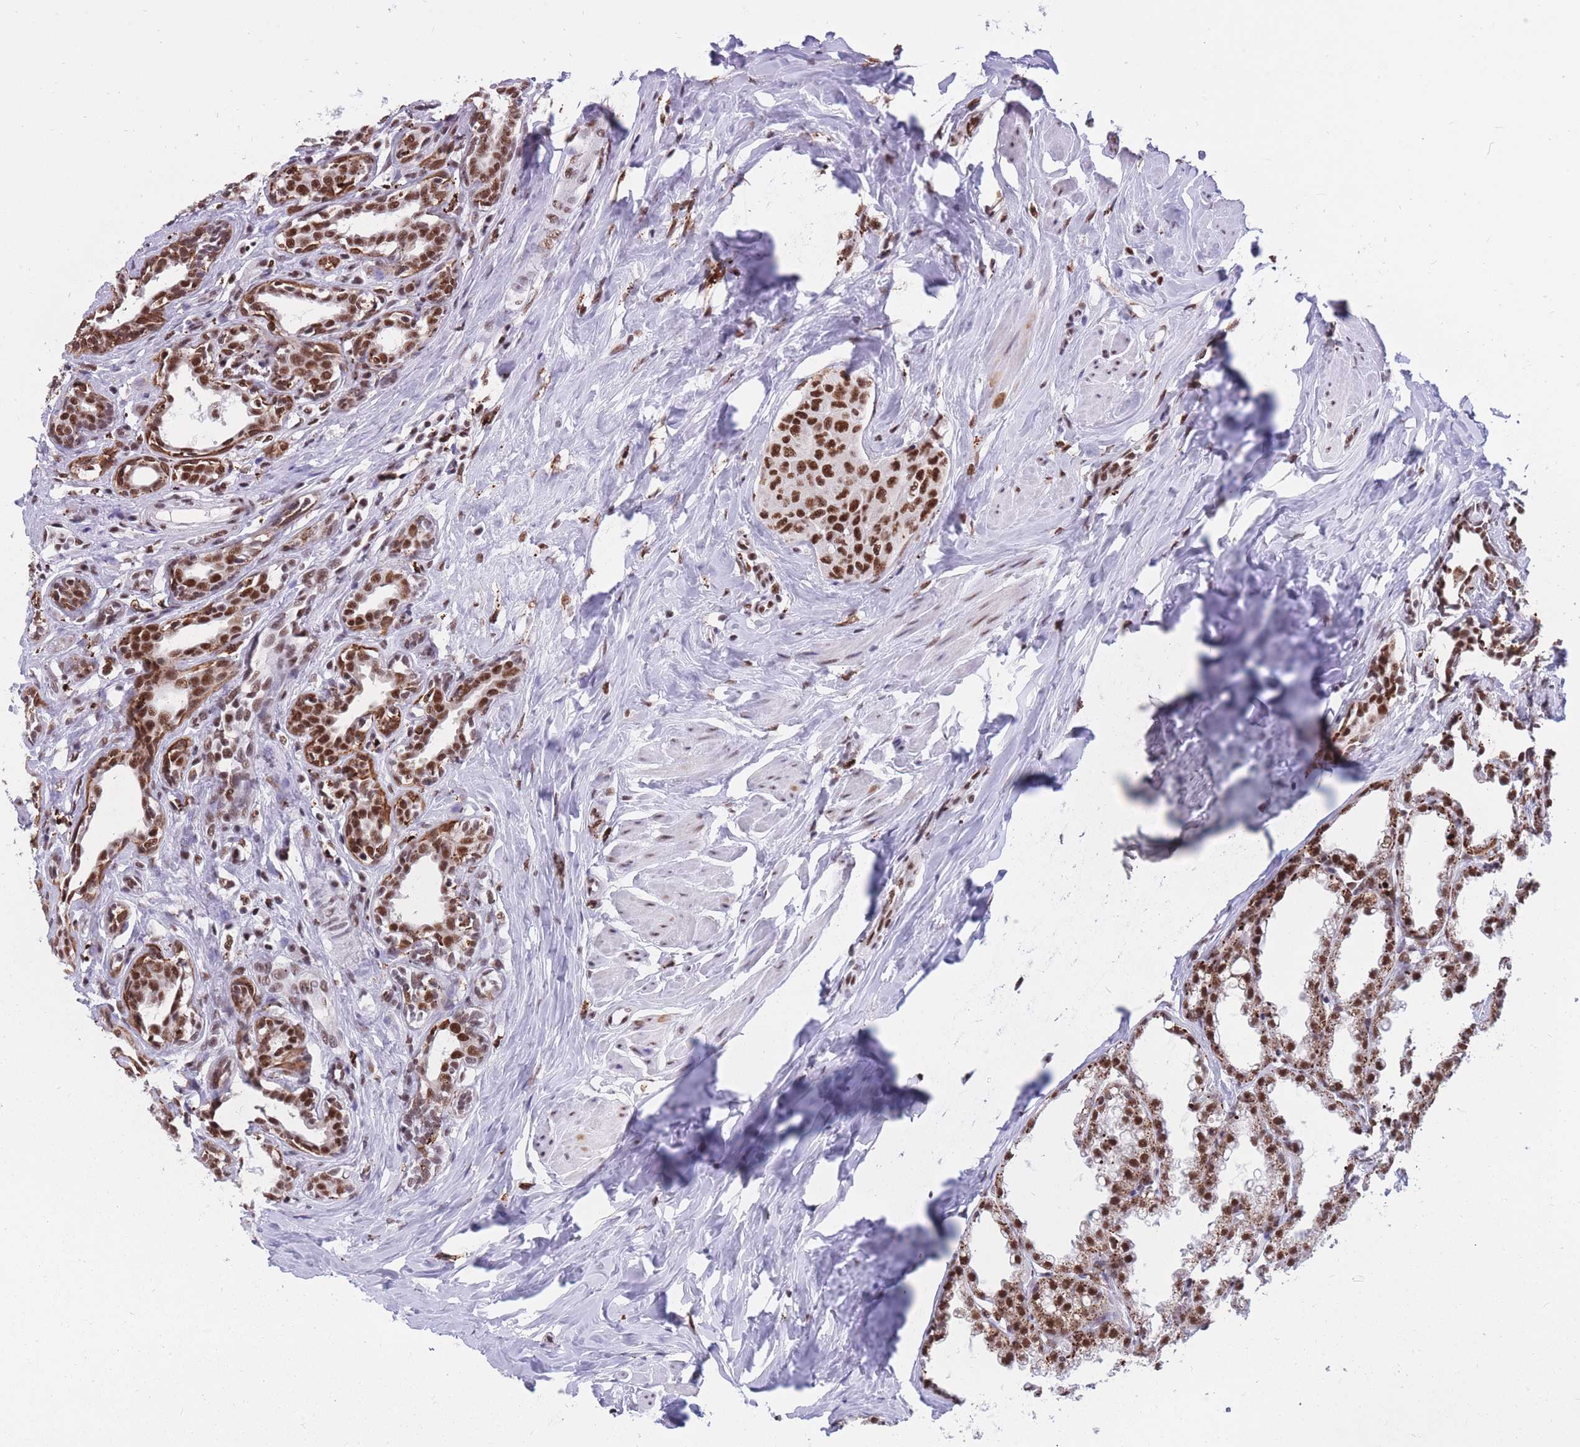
{"staining": {"intensity": "strong", "quantity": ">75%", "location": "nuclear"}, "tissue": "breast cancer", "cell_type": "Tumor cells", "image_type": "cancer", "snomed": [{"axis": "morphology", "description": "Duct carcinoma"}, {"axis": "topography", "description": "Breast"}], "caption": "Human breast cancer stained for a protein (brown) reveals strong nuclear positive staining in approximately >75% of tumor cells.", "gene": "PRPF19", "patient": {"sex": "female", "age": 40}}